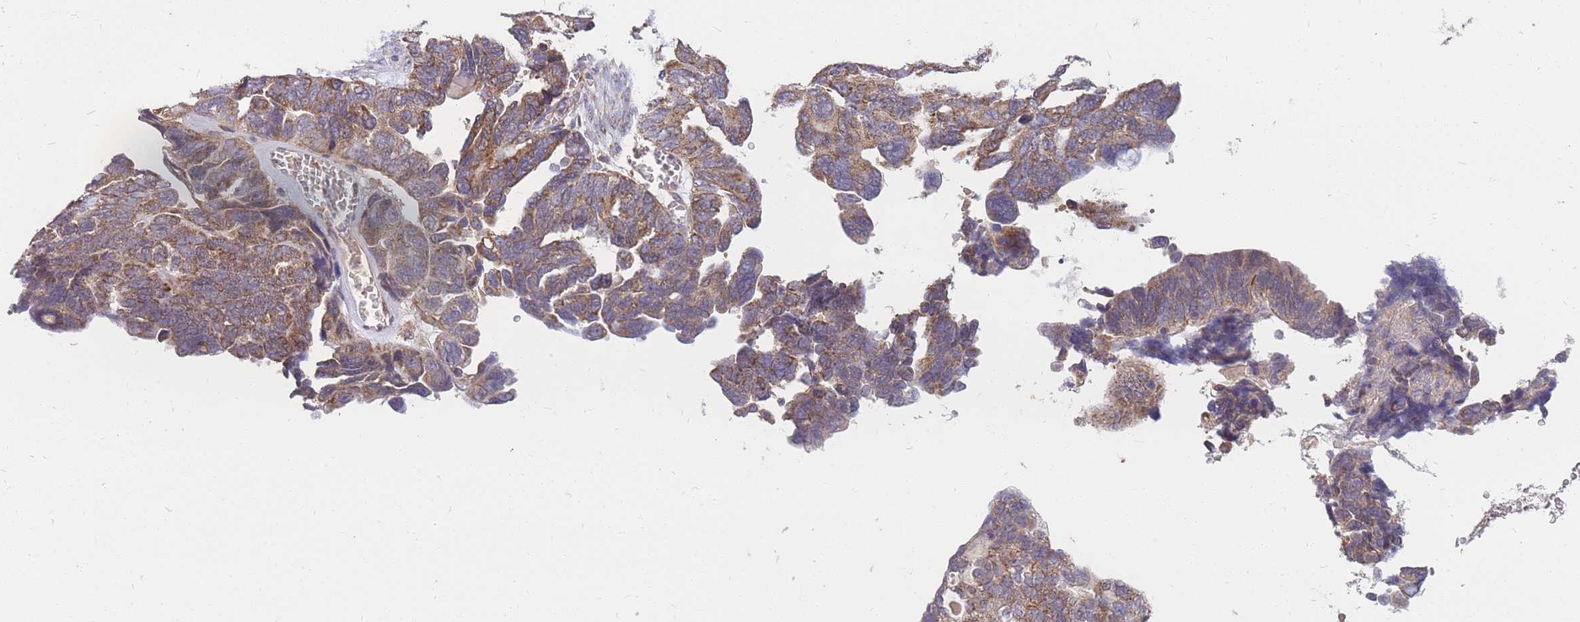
{"staining": {"intensity": "moderate", "quantity": ">75%", "location": "cytoplasmic/membranous"}, "tissue": "ovarian cancer", "cell_type": "Tumor cells", "image_type": "cancer", "snomed": [{"axis": "morphology", "description": "Cystadenocarcinoma, serous, NOS"}, {"axis": "topography", "description": "Ovary"}], "caption": "Ovarian cancer was stained to show a protein in brown. There is medium levels of moderate cytoplasmic/membranous expression in about >75% of tumor cells. Using DAB (brown) and hematoxylin (blue) stains, captured at high magnification using brightfield microscopy.", "gene": "PTPMT1", "patient": {"sex": "female", "age": 79}}